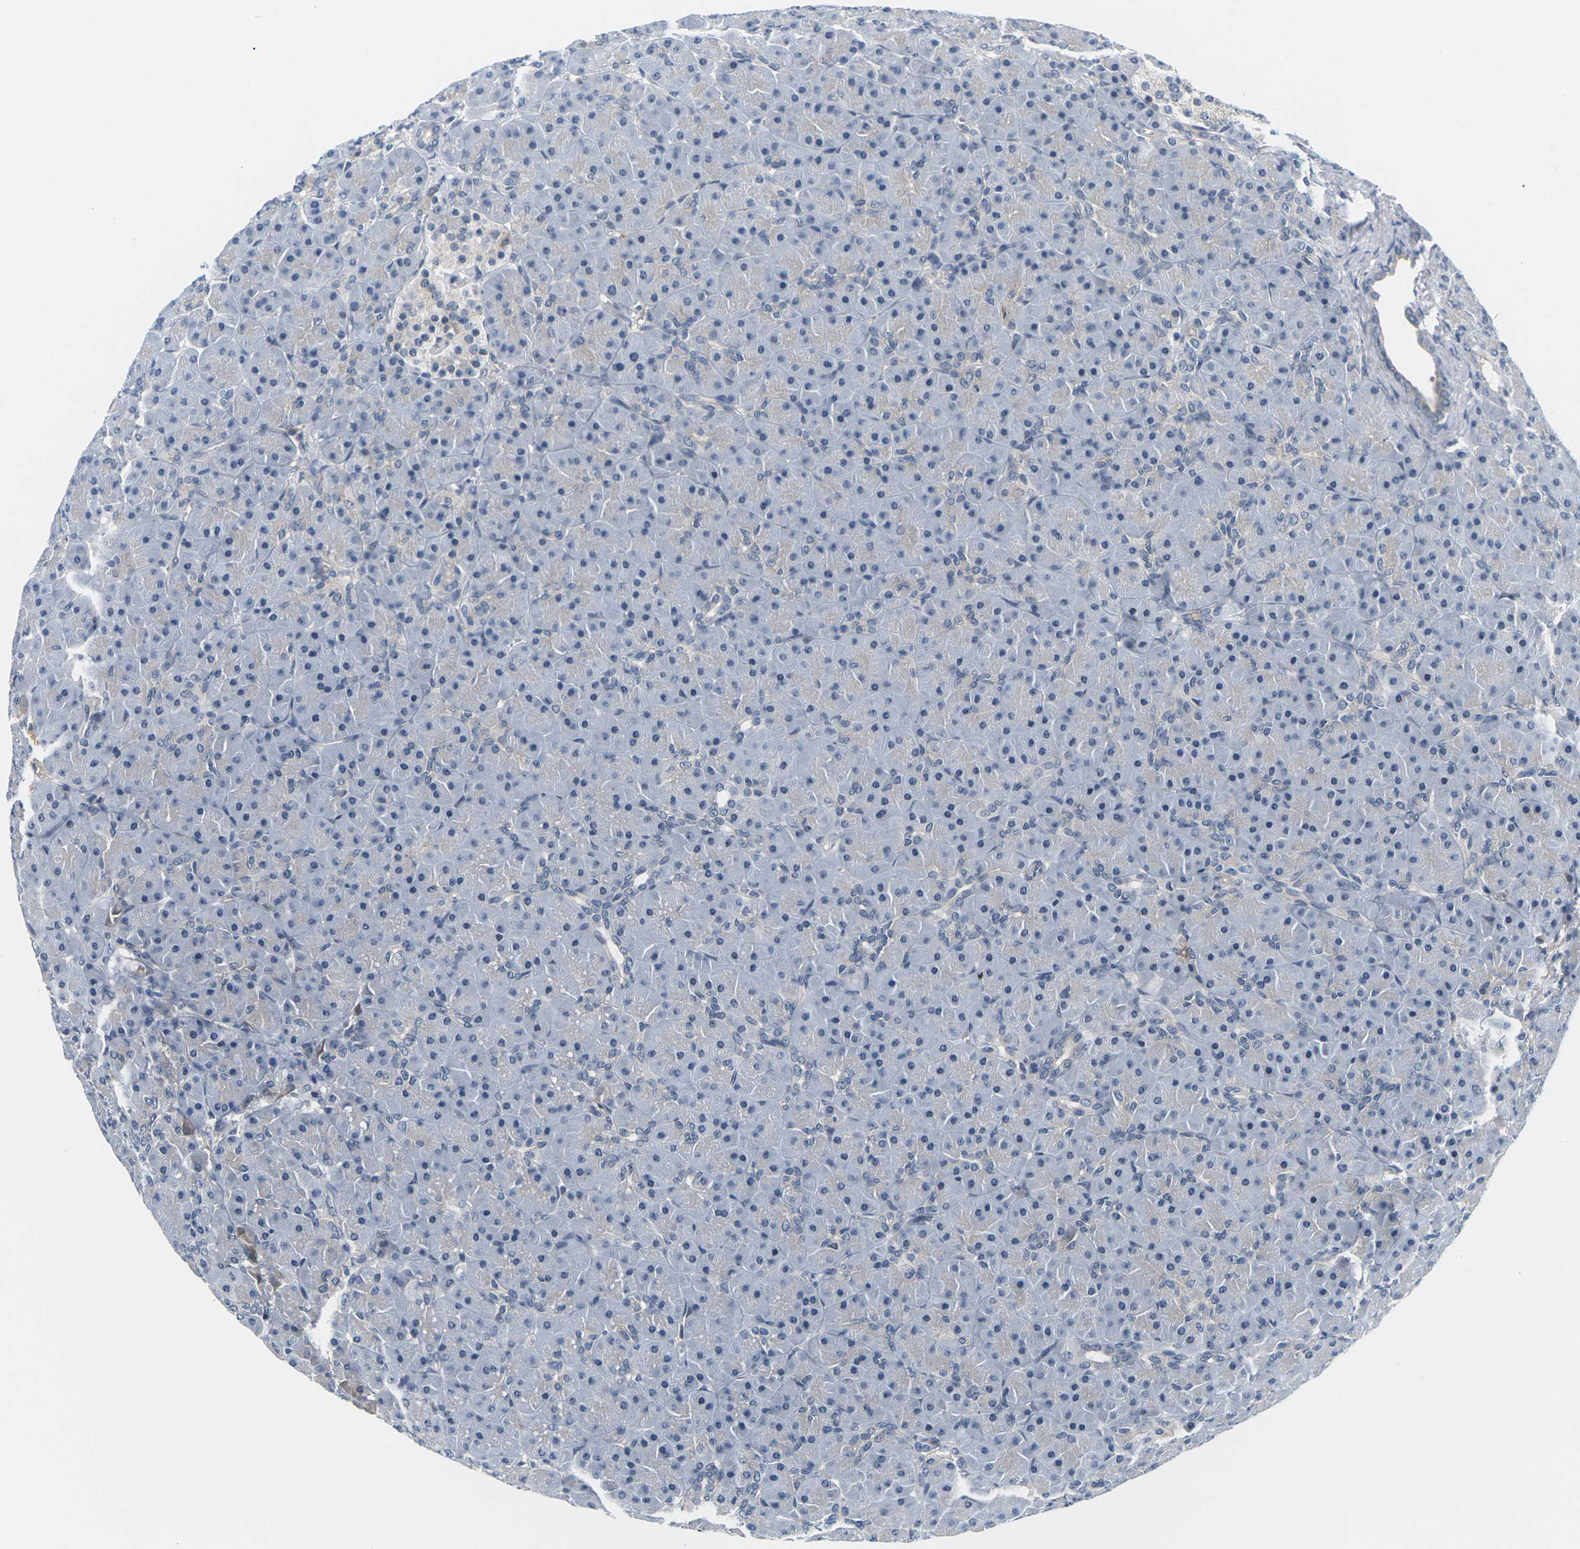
{"staining": {"intensity": "moderate", "quantity": "<25%", "location": "cytoplasmic/membranous"}, "tissue": "pancreas", "cell_type": "Exocrine glandular cells", "image_type": "normal", "snomed": [{"axis": "morphology", "description": "Normal tissue, NOS"}, {"axis": "topography", "description": "Pancreas"}], "caption": "Brown immunohistochemical staining in benign human pancreas demonstrates moderate cytoplasmic/membranous expression in approximately <25% of exocrine glandular cells.", "gene": "PKP2", "patient": {"sex": "male", "age": 66}}